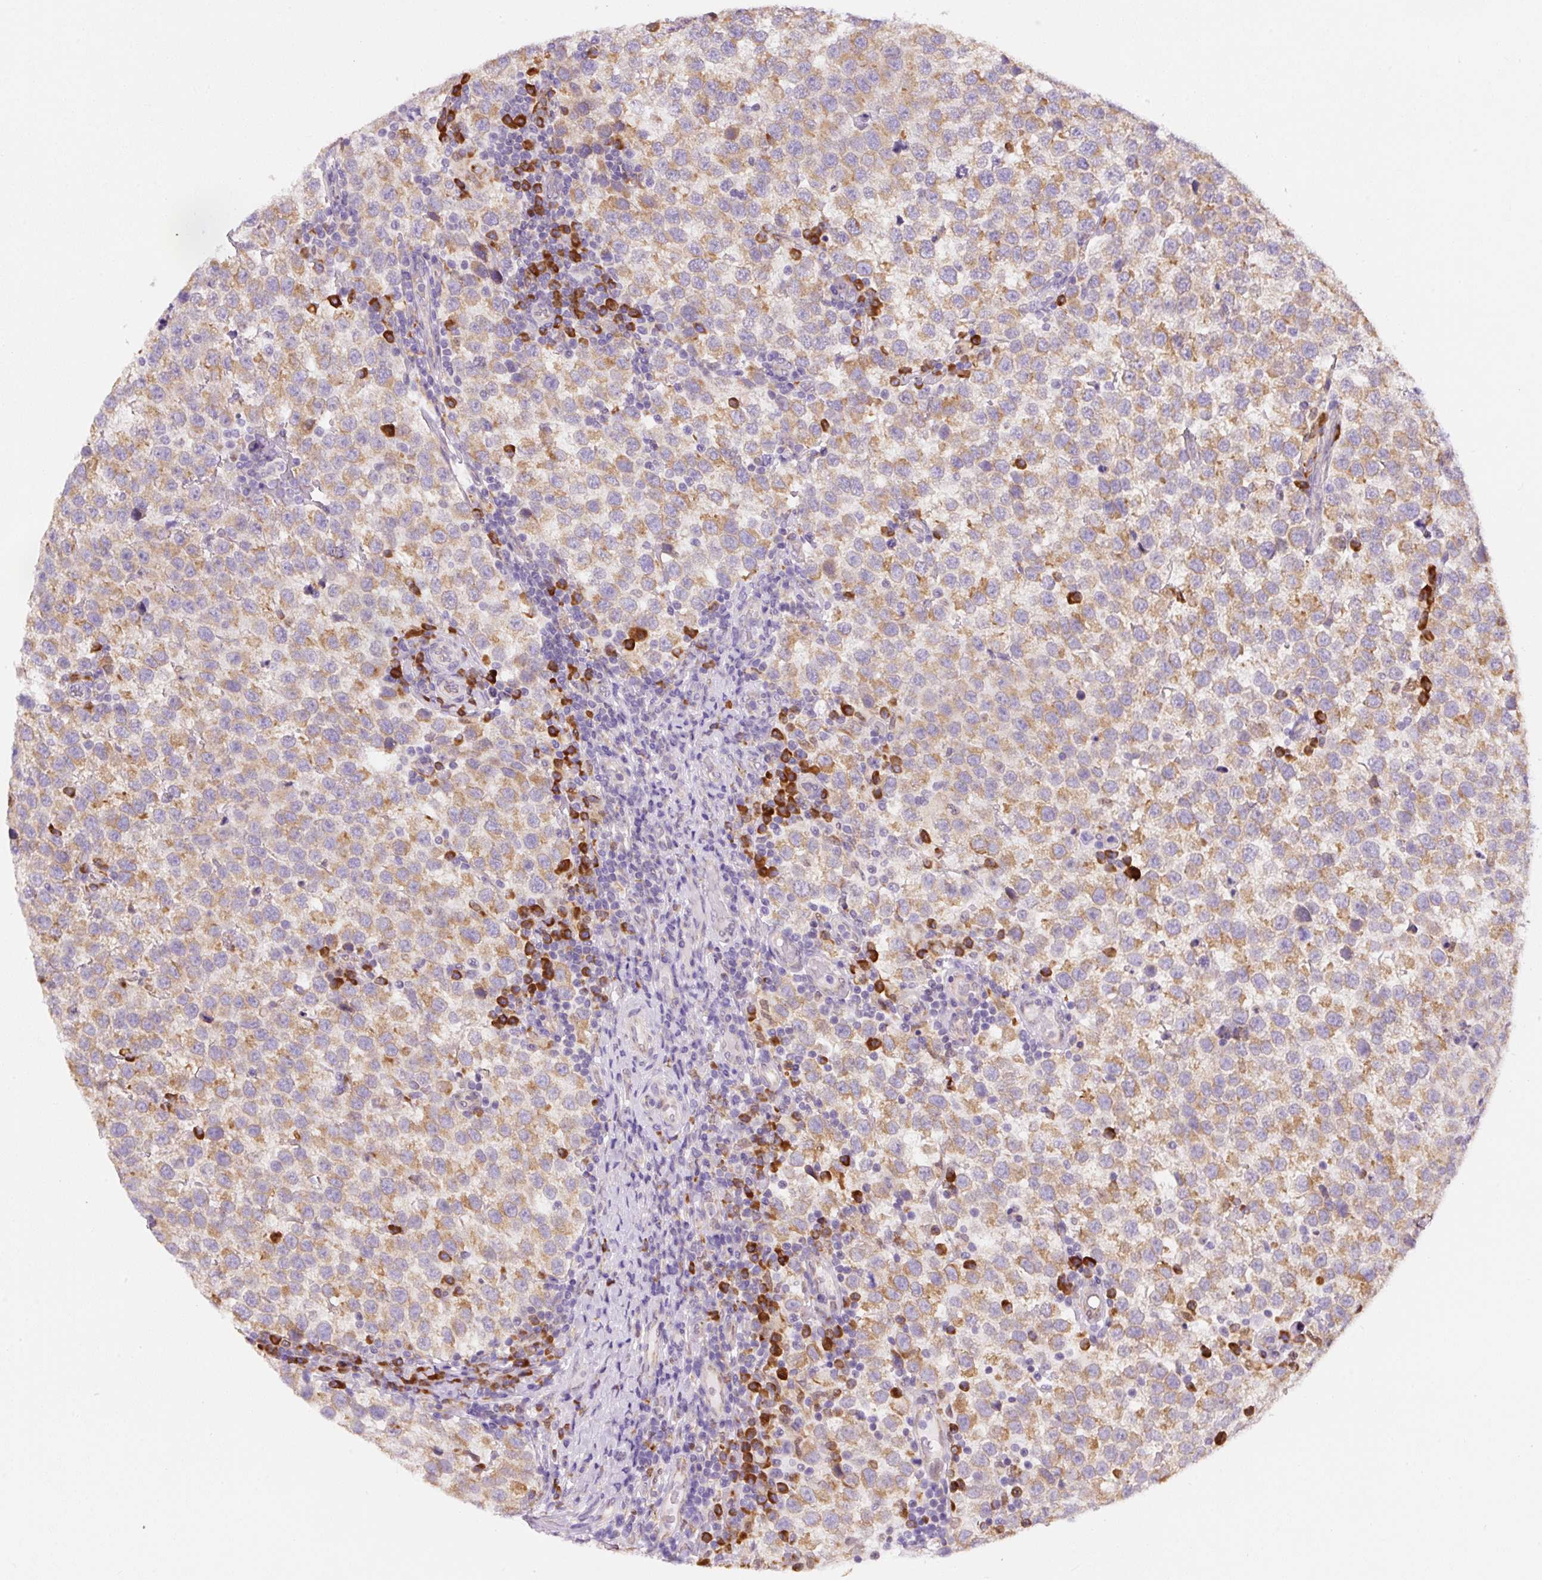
{"staining": {"intensity": "moderate", "quantity": ">75%", "location": "cytoplasmic/membranous"}, "tissue": "testis cancer", "cell_type": "Tumor cells", "image_type": "cancer", "snomed": [{"axis": "morphology", "description": "Seminoma, NOS"}, {"axis": "topography", "description": "Testis"}], "caption": "Brown immunohistochemical staining in human seminoma (testis) demonstrates moderate cytoplasmic/membranous staining in about >75% of tumor cells.", "gene": "DDOST", "patient": {"sex": "male", "age": 34}}